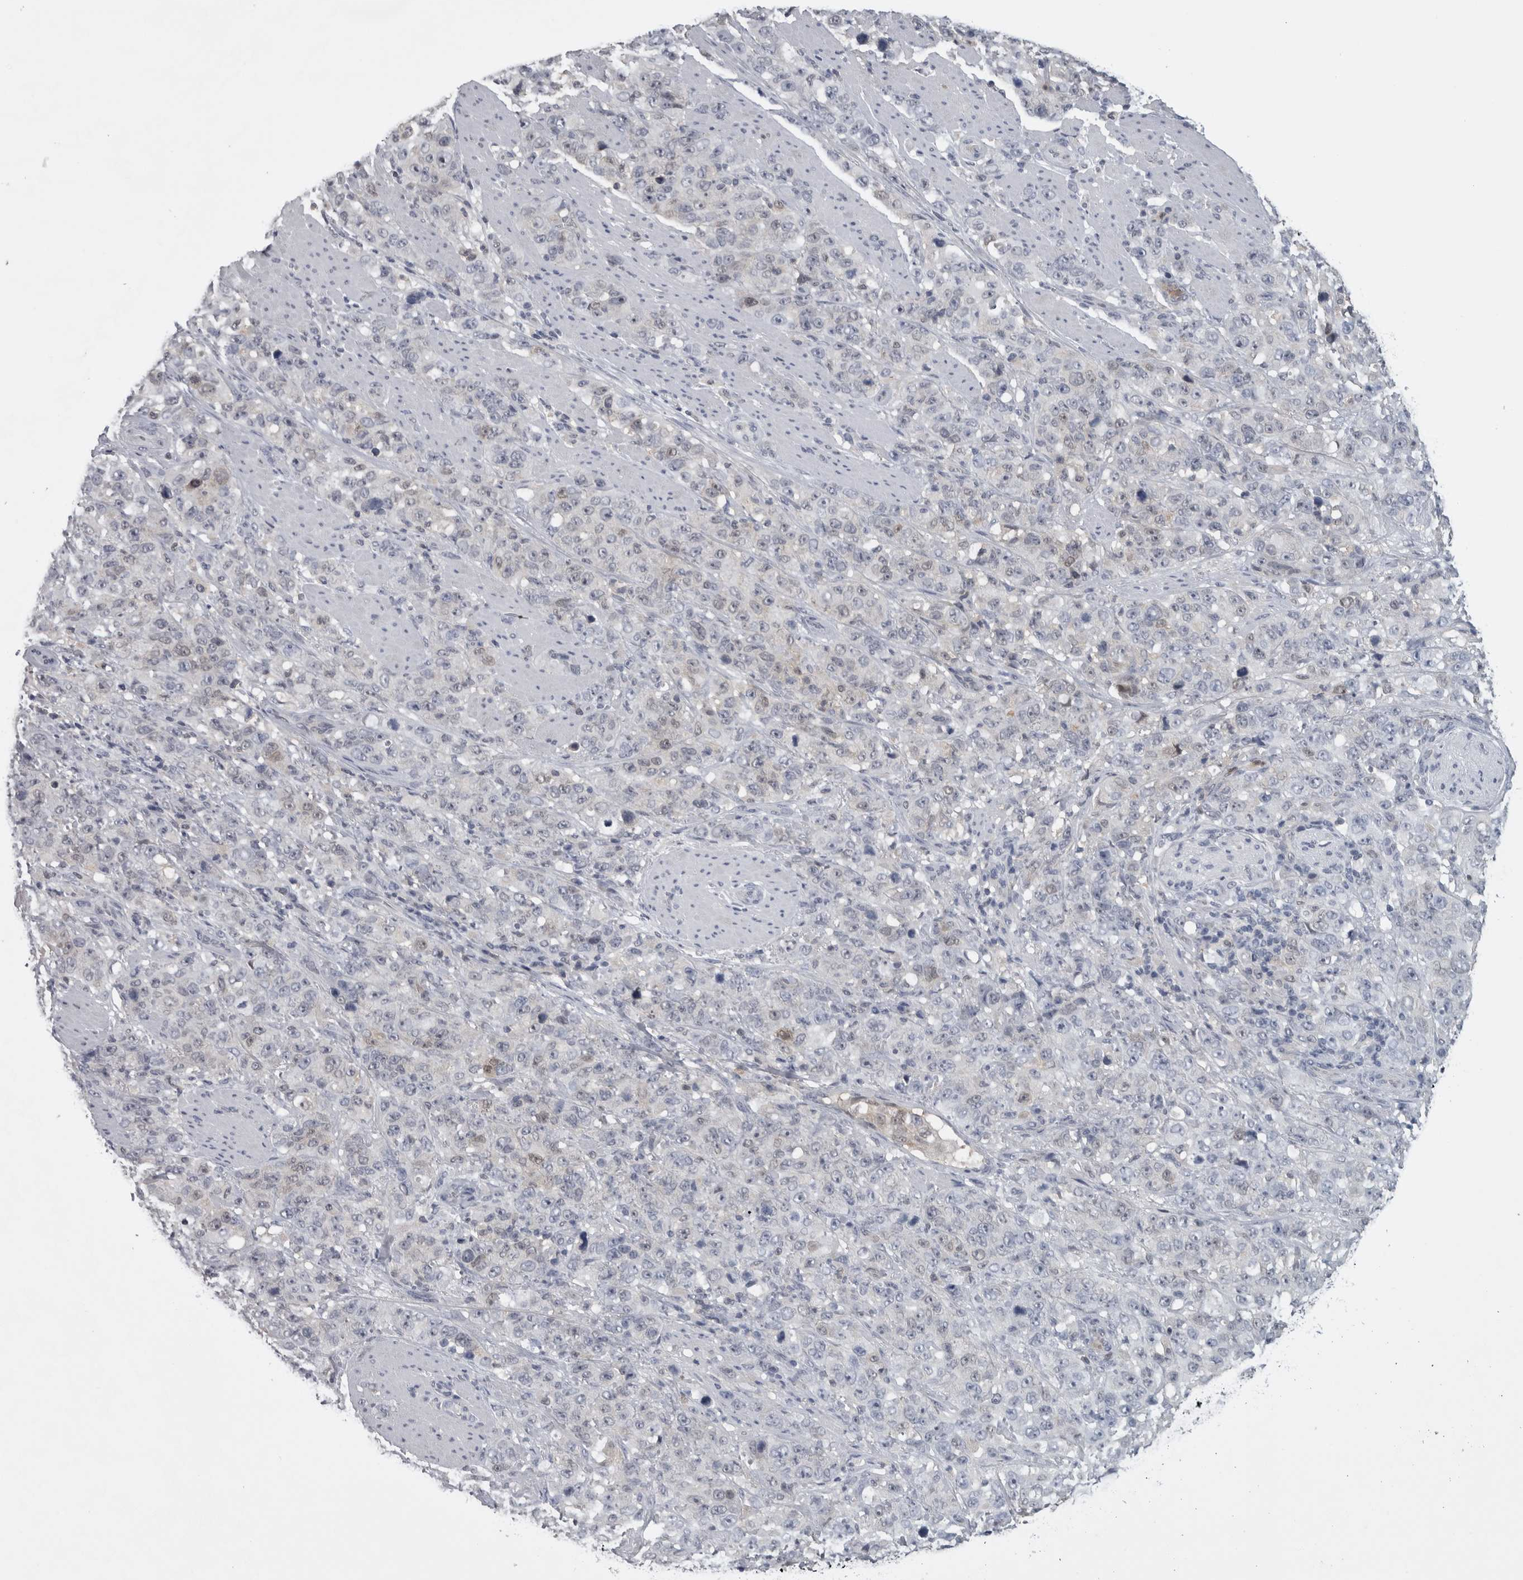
{"staining": {"intensity": "negative", "quantity": "none", "location": "none"}, "tissue": "stomach cancer", "cell_type": "Tumor cells", "image_type": "cancer", "snomed": [{"axis": "morphology", "description": "Adenocarcinoma, NOS"}, {"axis": "topography", "description": "Stomach"}], "caption": "This is an IHC micrograph of human stomach cancer. There is no expression in tumor cells.", "gene": "NAPRT", "patient": {"sex": "male", "age": 48}}